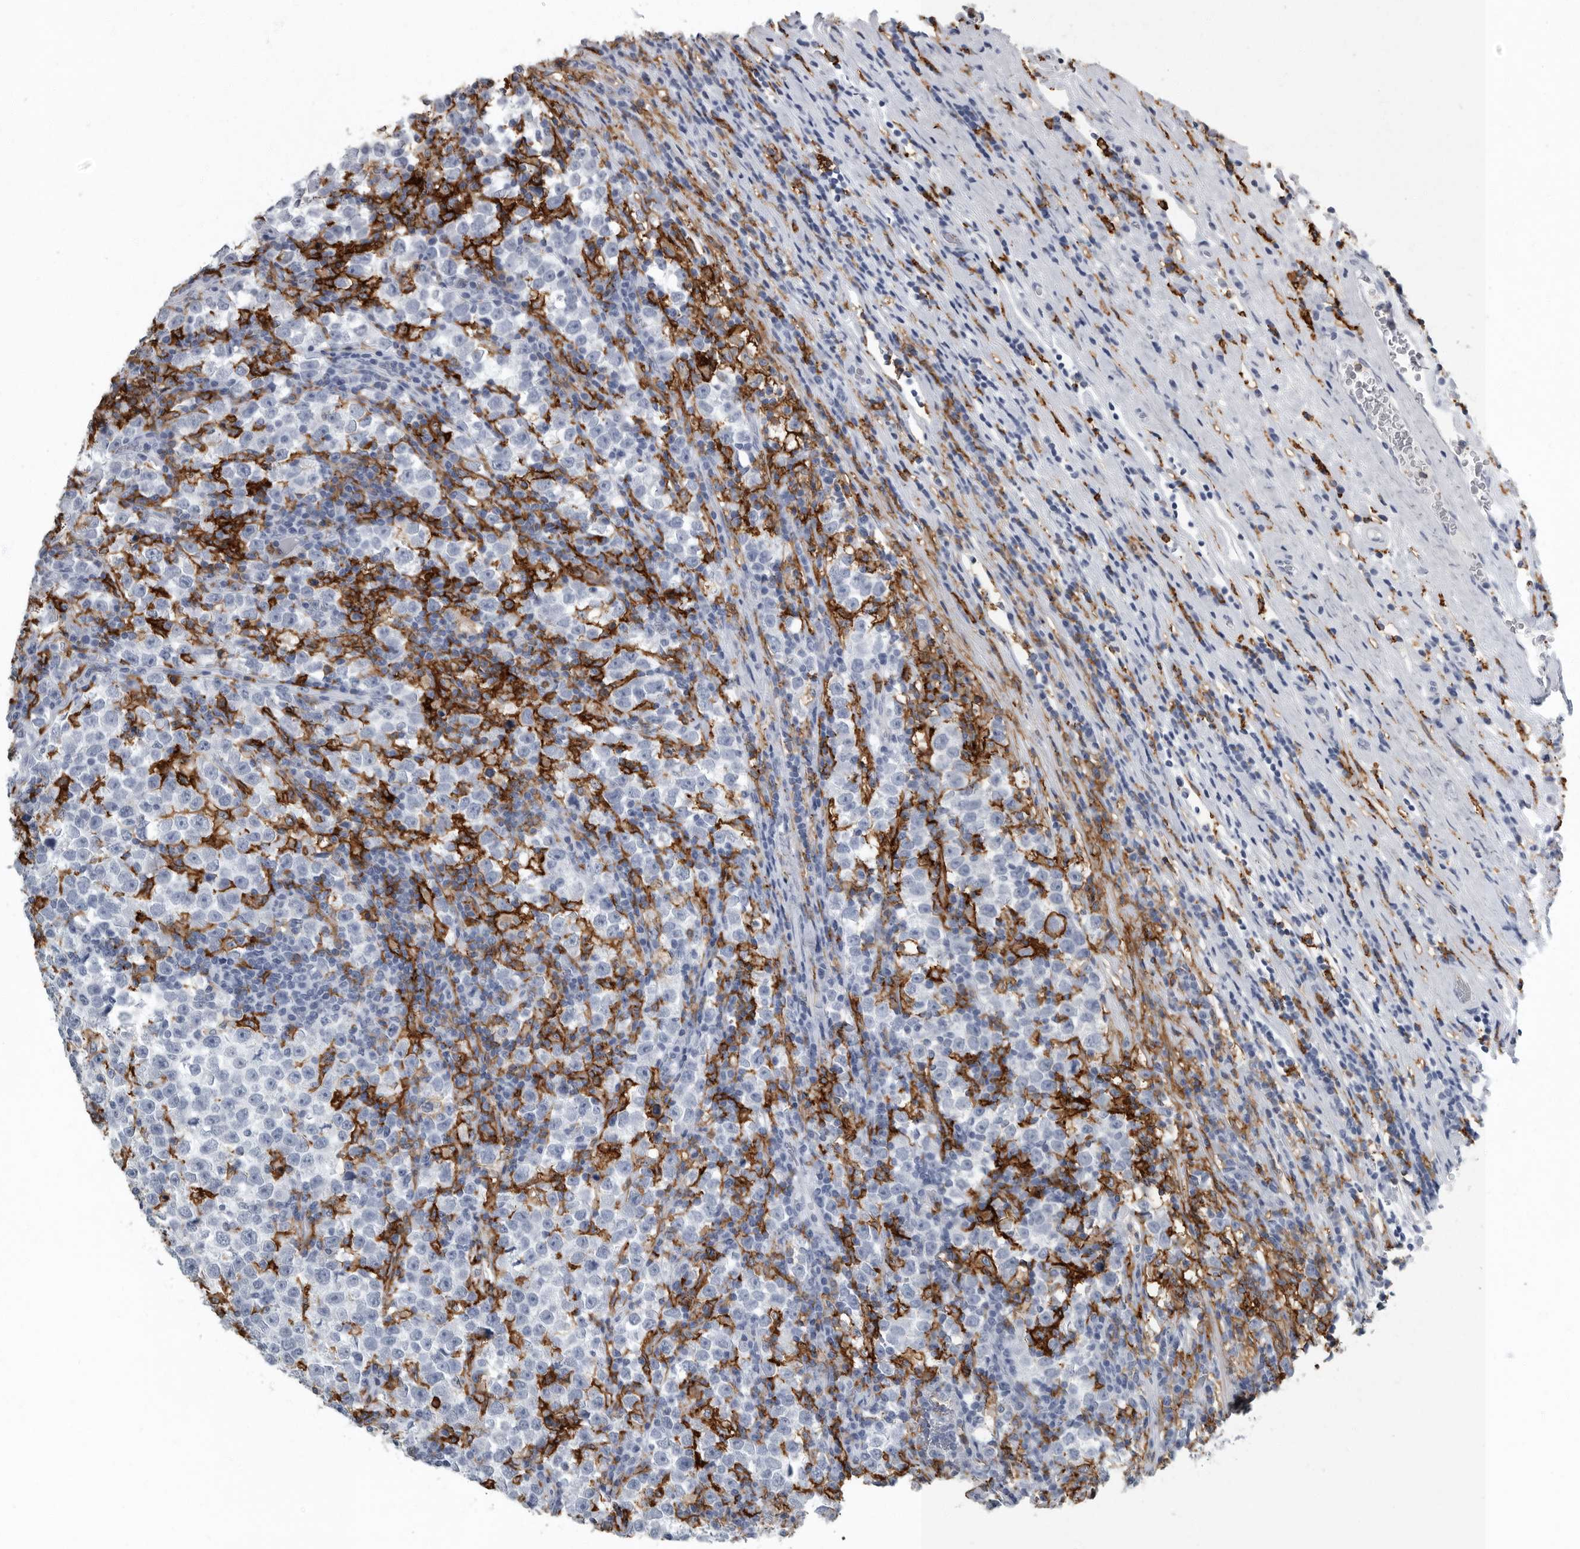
{"staining": {"intensity": "negative", "quantity": "none", "location": "none"}, "tissue": "testis cancer", "cell_type": "Tumor cells", "image_type": "cancer", "snomed": [{"axis": "morphology", "description": "Normal tissue, NOS"}, {"axis": "morphology", "description": "Seminoma, NOS"}, {"axis": "topography", "description": "Testis"}], "caption": "Testis cancer was stained to show a protein in brown. There is no significant expression in tumor cells.", "gene": "FCER1G", "patient": {"sex": "male", "age": 43}}